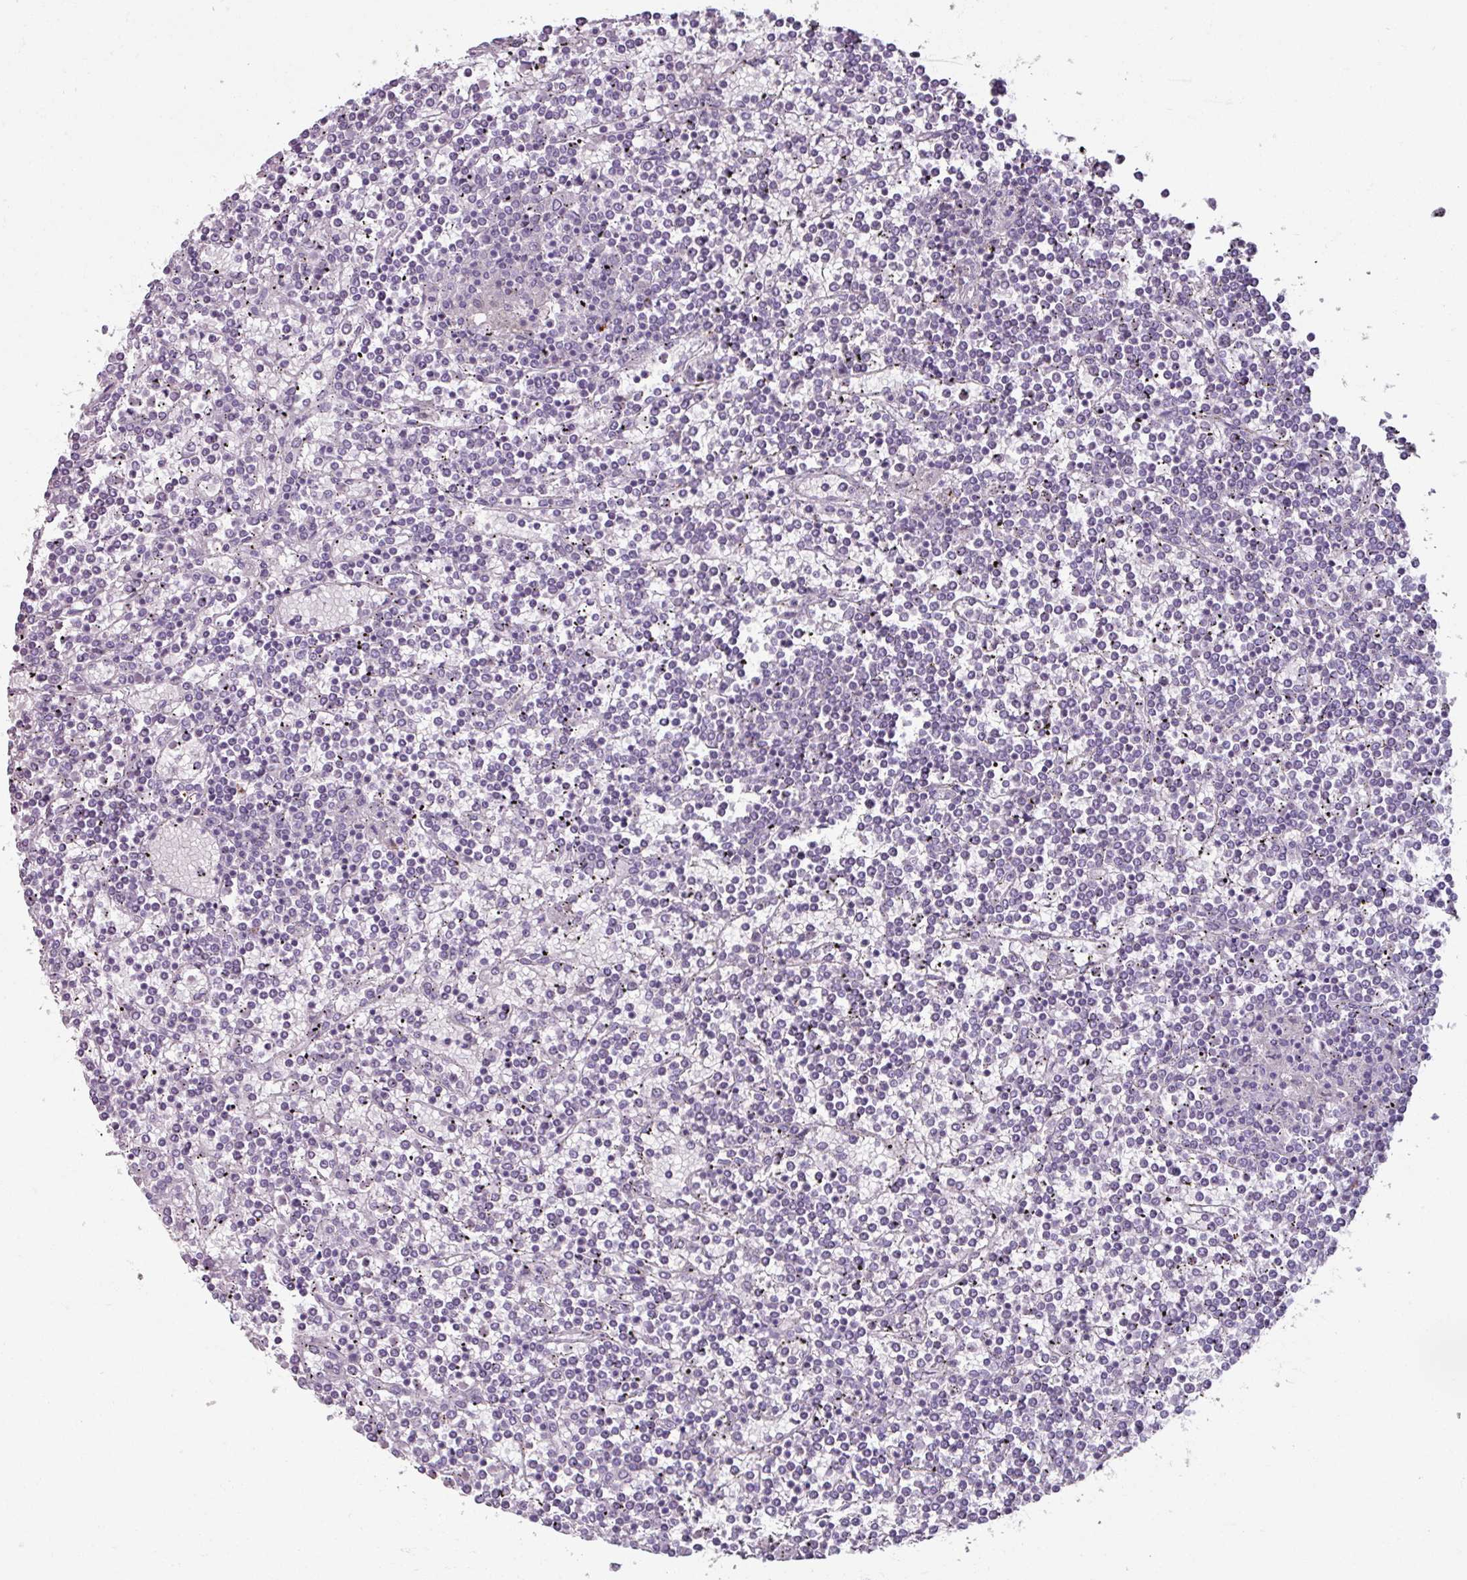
{"staining": {"intensity": "negative", "quantity": "none", "location": "none"}, "tissue": "lymphoma", "cell_type": "Tumor cells", "image_type": "cancer", "snomed": [{"axis": "morphology", "description": "Malignant lymphoma, non-Hodgkin's type, Low grade"}, {"axis": "topography", "description": "Spleen"}], "caption": "A micrograph of lymphoma stained for a protein reveals no brown staining in tumor cells.", "gene": "SLC27A5", "patient": {"sex": "female", "age": 19}}